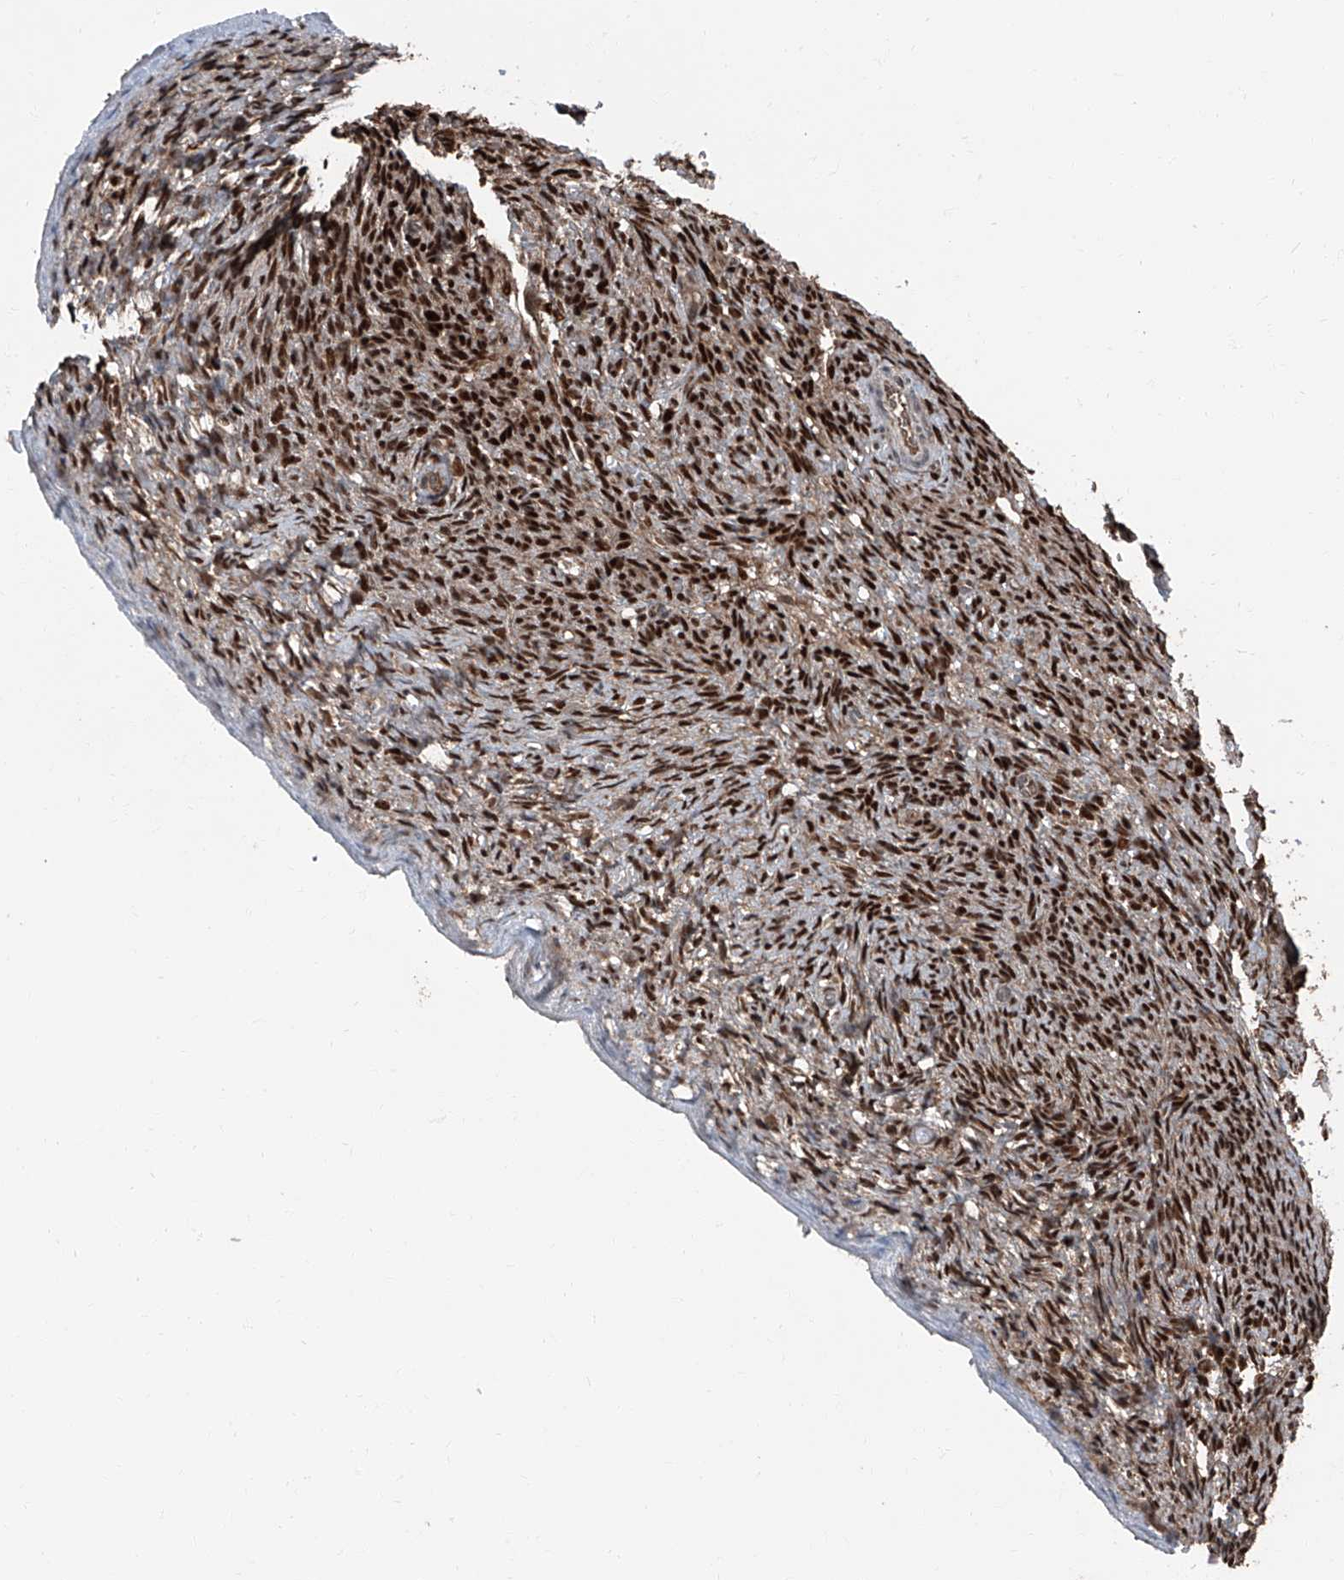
{"staining": {"intensity": "strong", "quantity": ">75%", "location": "nuclear"}, "tissue": "ovary", "cell_type": "Ovarian stroma cells", "image_type": "normal", "snomed": [{"axis": "morphology", "description": "Normal tissue, NOS"}, {"axis": "topography", "description": "Ovary"}], "caption": "IHC micrograph of normal ovary: ovary stained using immunohistochemistry (IHC) exhibits high levels of strong protein expression localized specifically in the nuclear of ovarian stroma cells, appearing as a nuclear brown color.", "gene": "FKBP5", "patient": {"sex": "female", "age": 34}}